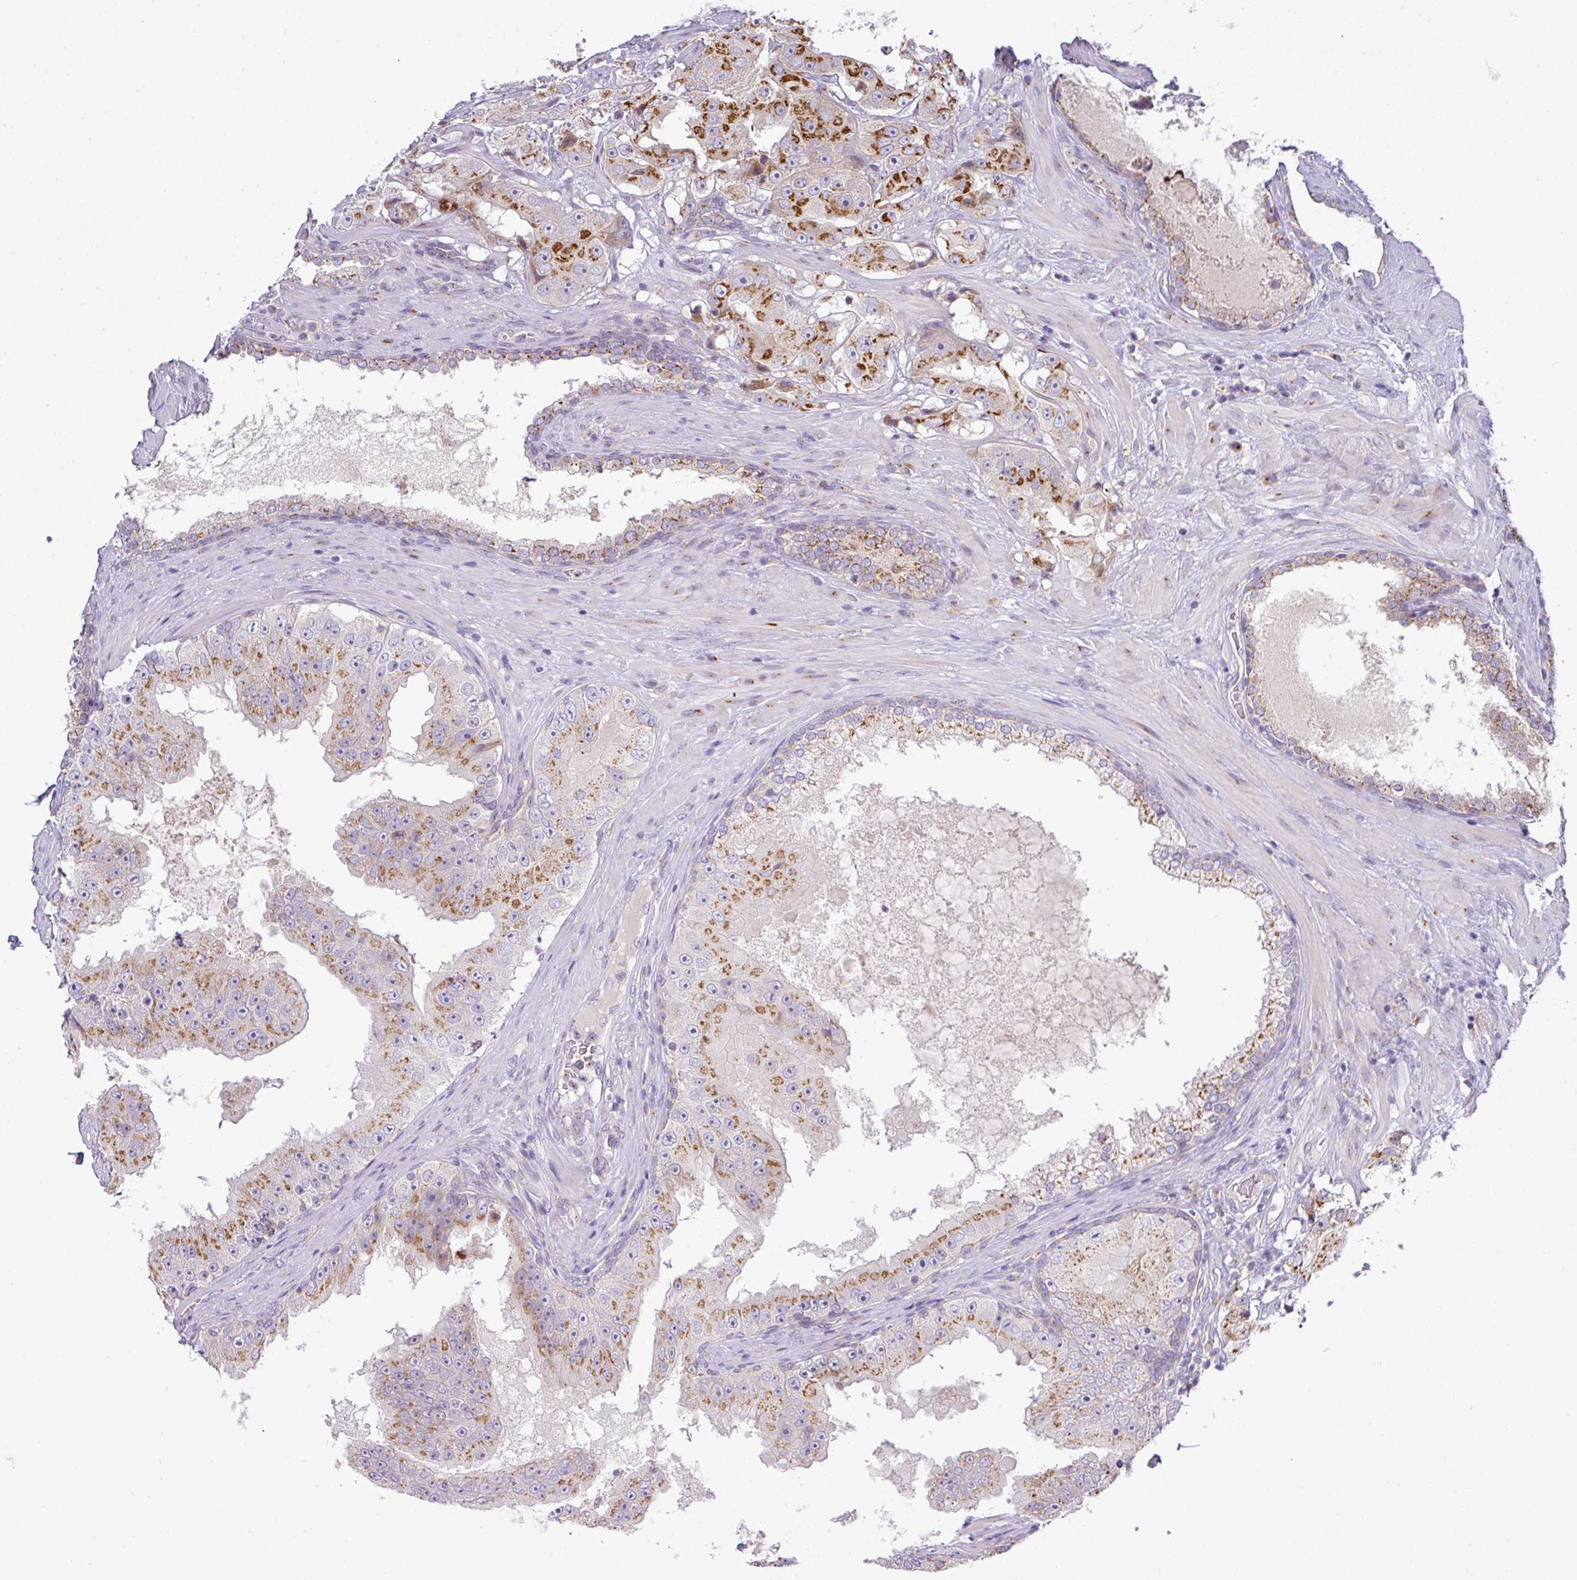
{"staining": {"intensity": "moderate", "quantity": ">75%", "location": "cytoplasmic/membranous"}, "tissue": "prostate cancer", "cell_type": "Tumor cells", "image_type": "cancer", "snomed": [{"axis": "morphology", "description": "Adenocarcinoma, High grade"}, {"axis": "topography", "description": "Prostate"}], "caption": "IHC (DAB) staining of human prostate cancer reveals moderate cytoplasmic/membranous protein positivity in about >75% of tumor cells.", "gene": "VTI1A", "patient": {"sex": "male", "age": 73}}